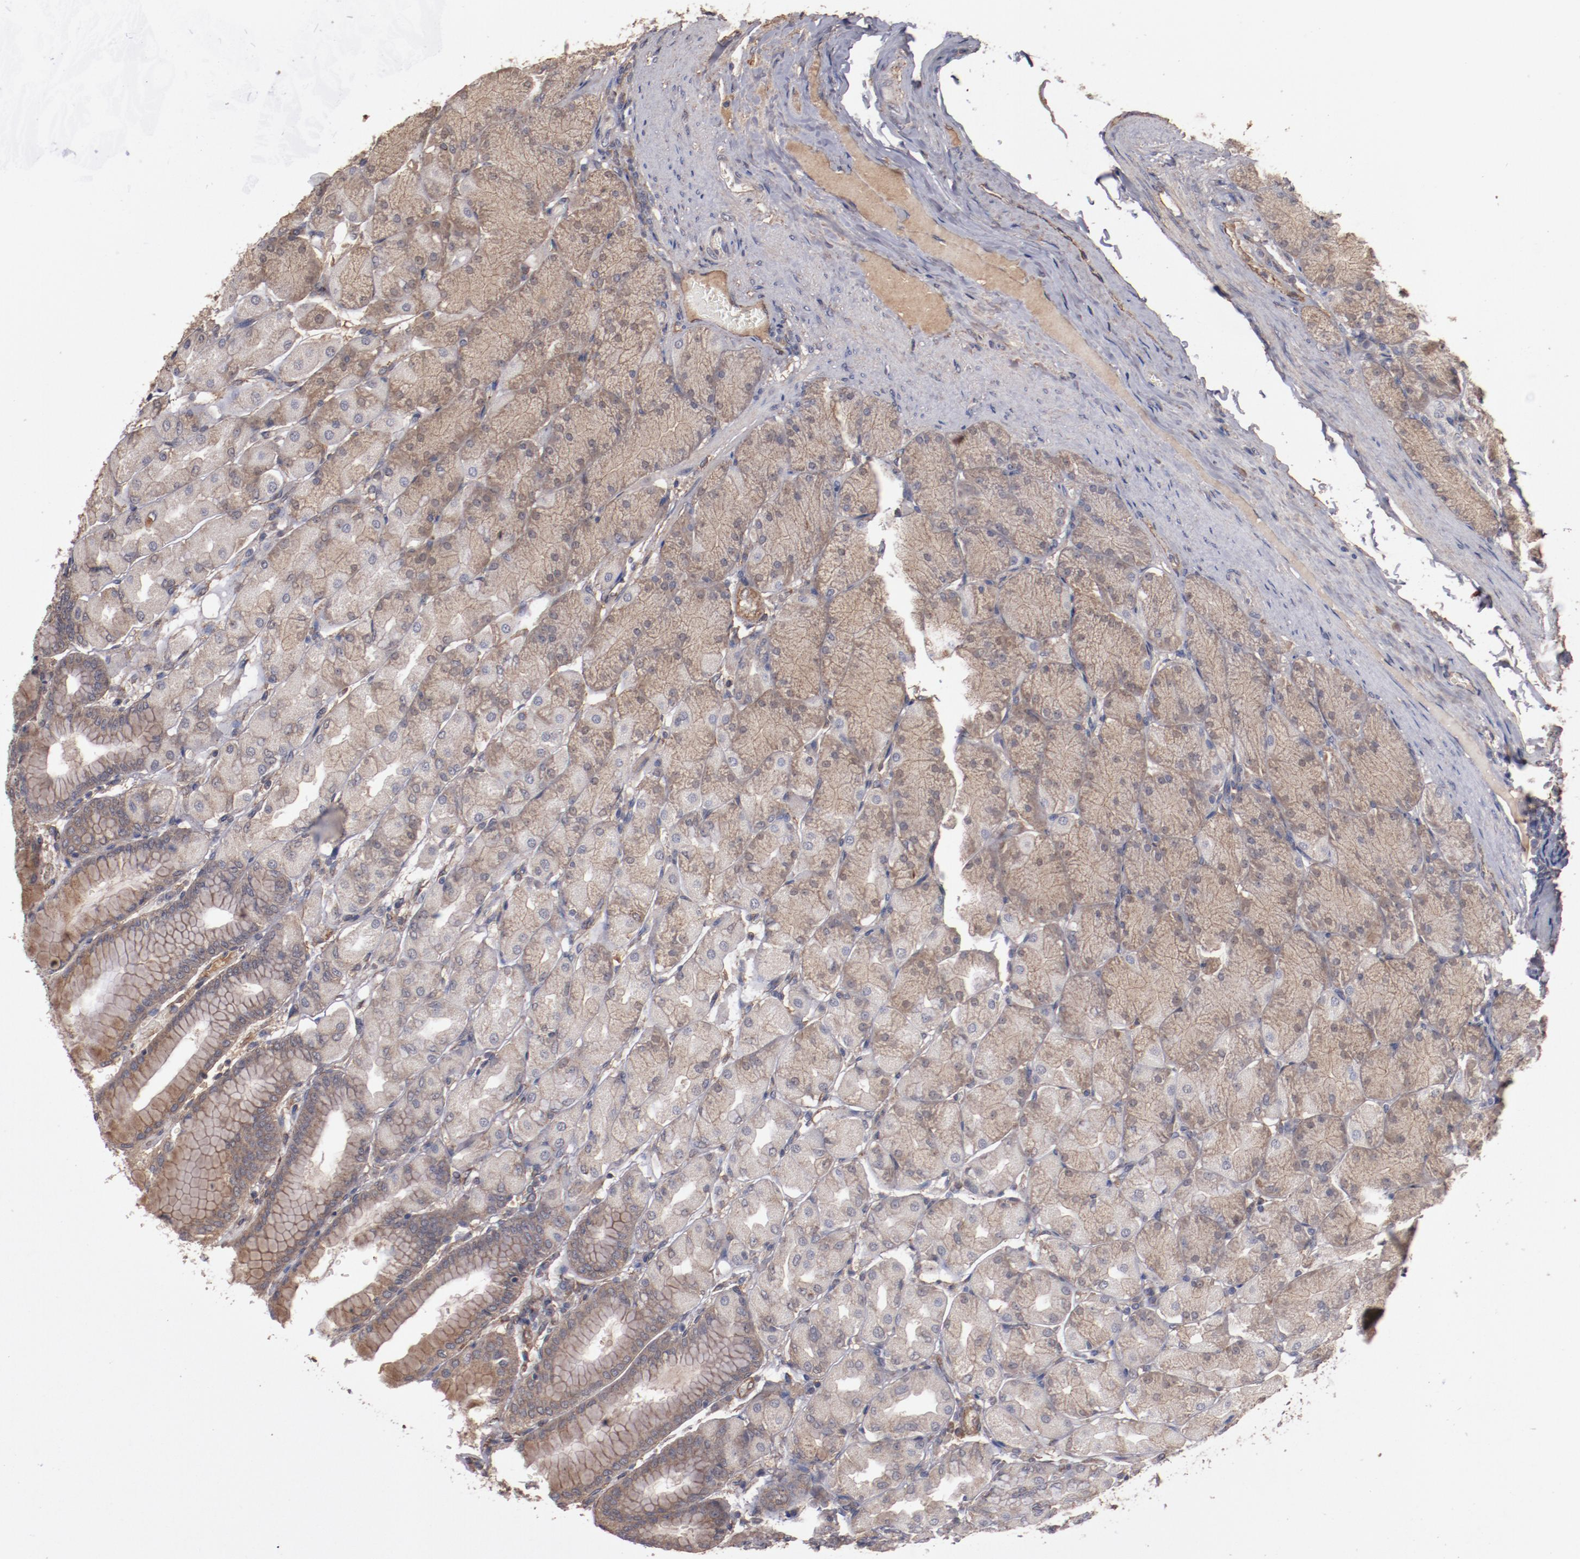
{"staining": {"intensity": "moderate", "quantity": ">75%", "location": "cytoplasmic/membranous"}, "tissue": "stomach", "cell_type": "Glandular cells", "image_type": "normal", "snomed": [{"axis": "morphology", "description": "Normal tissue, NOS"}, {"axis": "topography", "description": "Stomach, upper"}], "caption": "IHC of unremarkable human stomach demonstrates medium levels of moderate cytoplasmic/membranous expression in about >75% of glandular cells. The protein is shown in brown color, while the nuclei are stained blue.", "gene": "DIPK2B", "patient": {"sex": "female", "age": 56}}